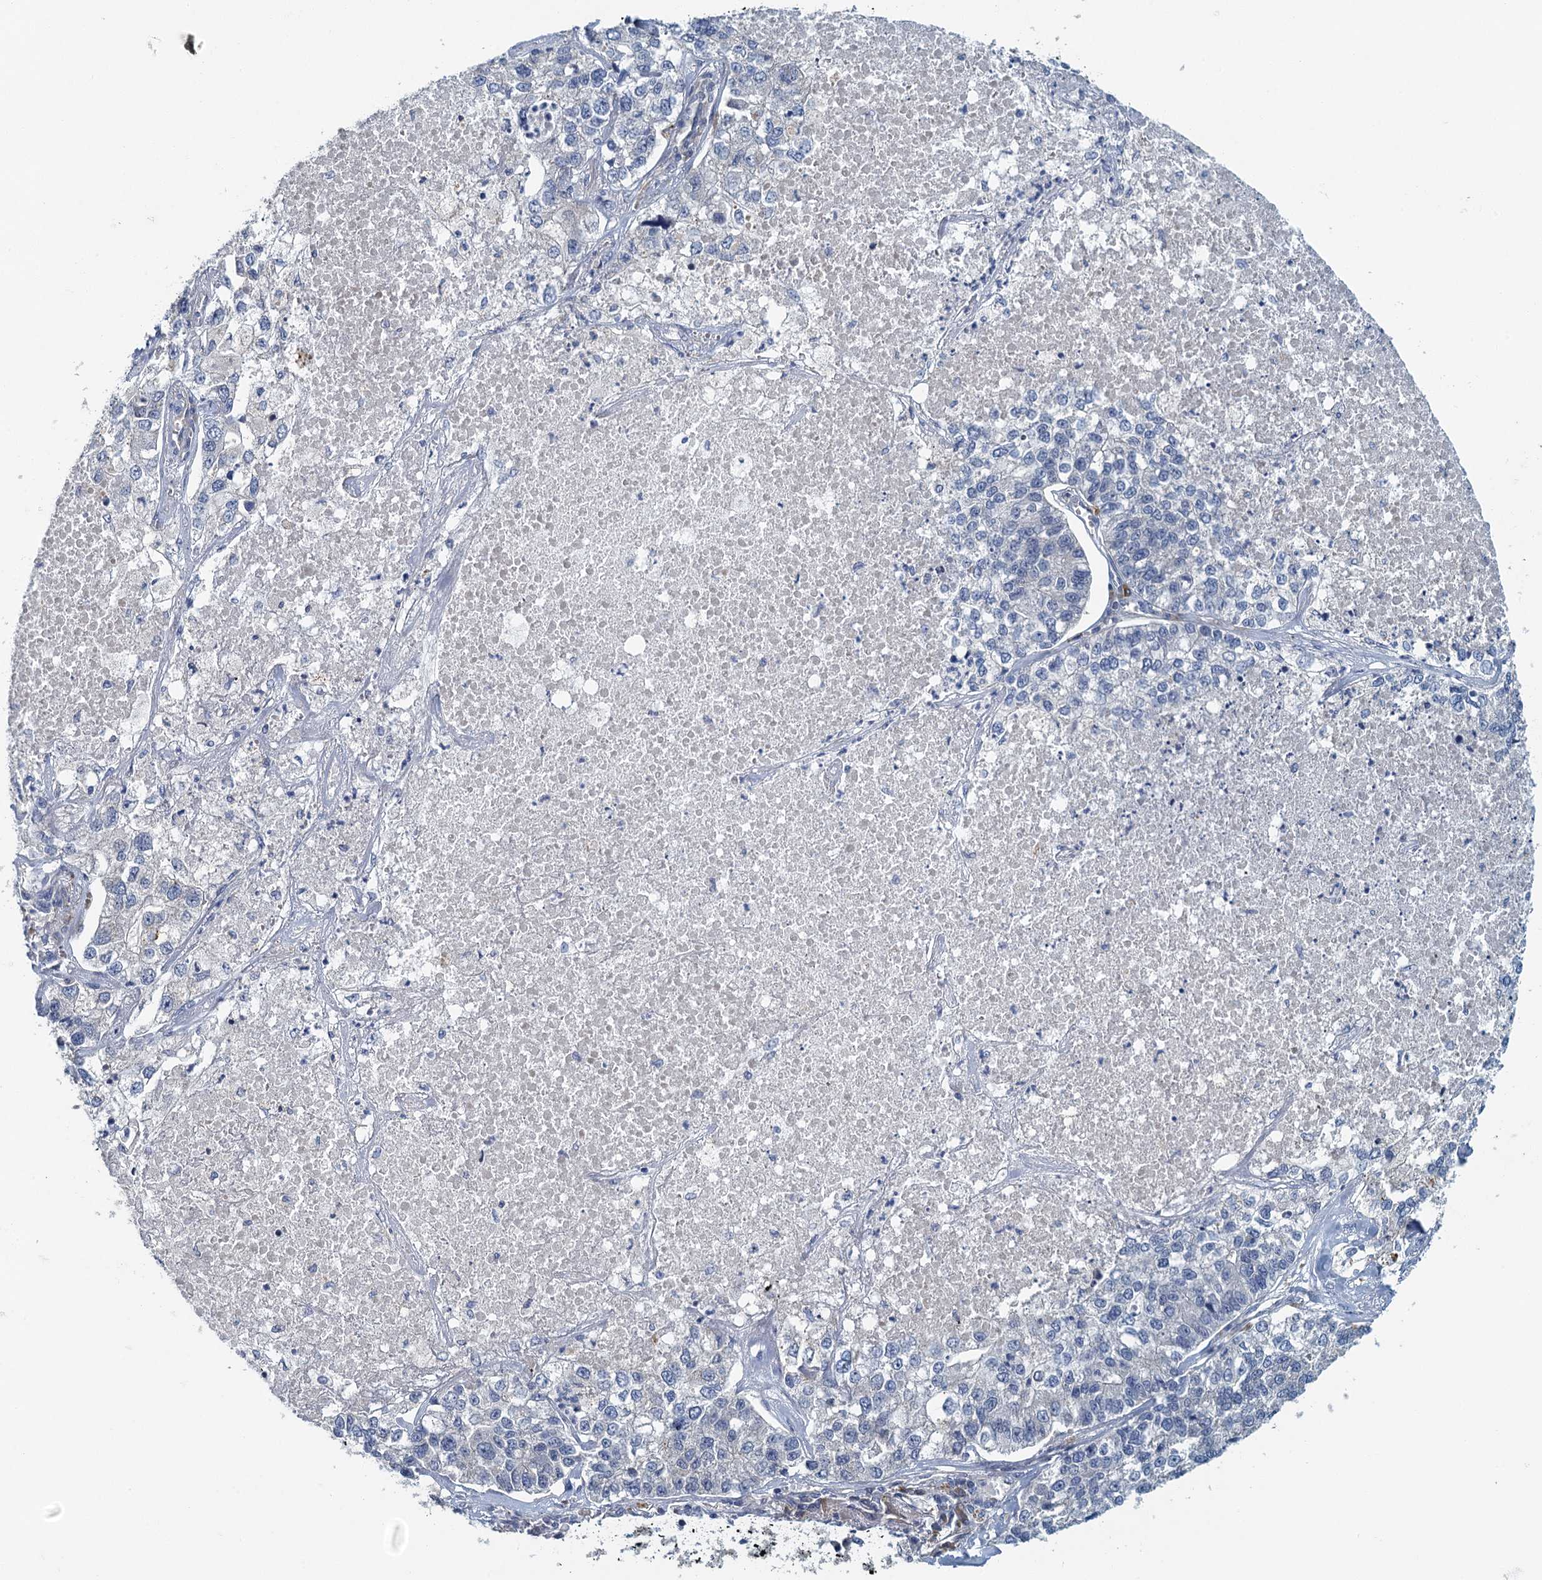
{"staining": {"intensity": "negative", "quantity": "none", "location": "none"}, "tissue": "lung cancer", "cell_type": "Tumor cells", "image_type": "cancer", "snomed": [{"axis": "morphology", "description": "Adenocarcinoma, NOS"}, {"axis": "topography", "description": "Lung"}], "caption": "This is a histopathology image of immunohistochemistry staining of adenocarcinoma (lung), which shows no expression in tumor cells. (DAB (3,3'-diaminobenzidine) immunohistochemistry visualized using brightfield microscopy, high magnification).", "gene": "NCKAP1L", "patient": {"sex": "male", "age": 49}}